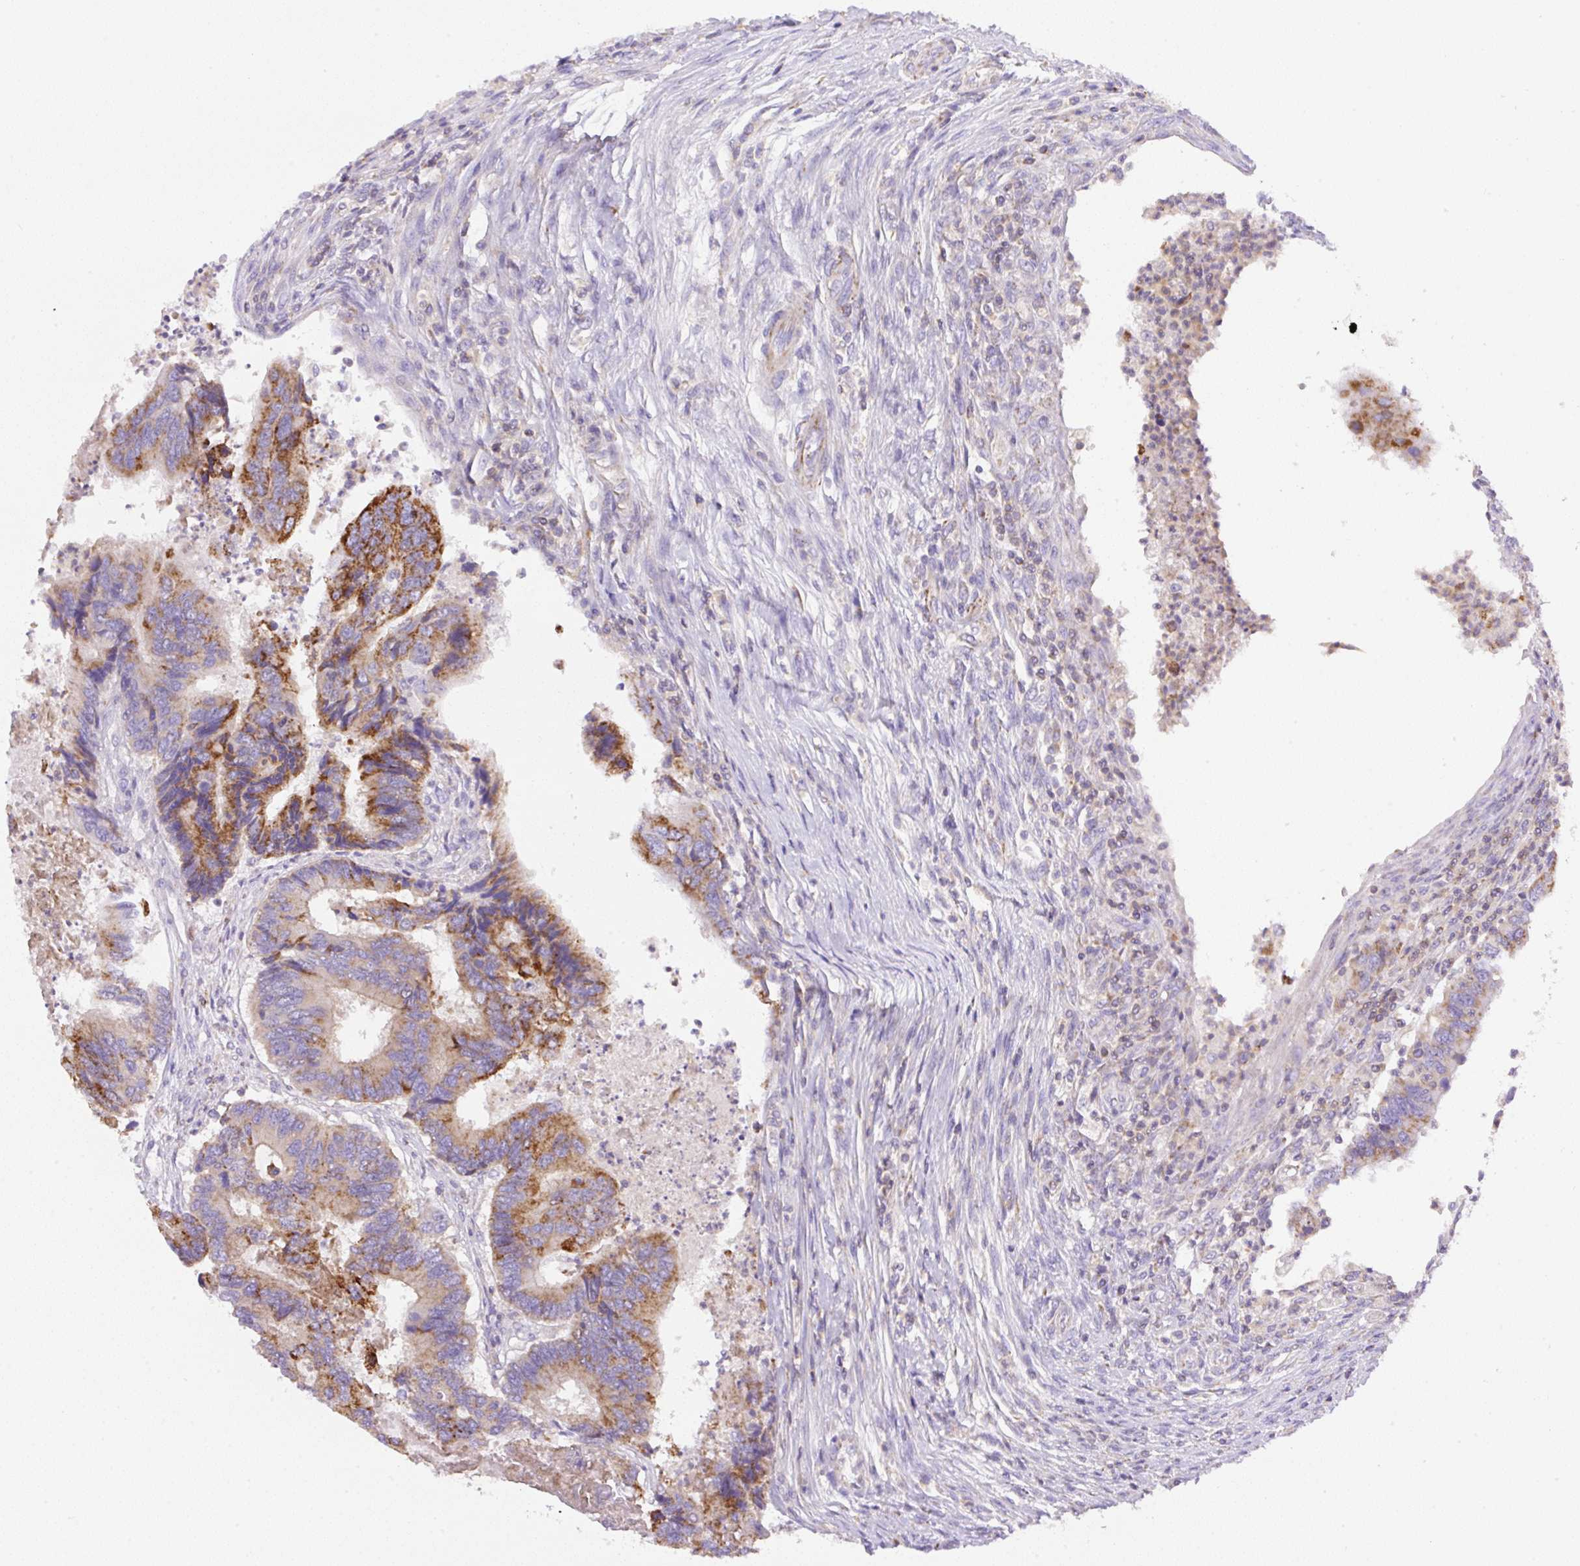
{"staining": {"intensity": "moderate", "quantity": "25%-75%", "location": "cytoplasmic/membranous"}, "tissue": "colorectal cancer", "cell_type": "Tumor cells", "image_type": "cancer", "snomed": [{"axis": "morphology", "description": "Adenocarcinoma, NOS"}, {"axis": "topography", "description": "Colon"}], "caption": "Immunohistochemical staining of human colorectal adenocarcinoma shows medium levels of moderate cytoplasmic/membranous protein staining in about 25%-75% of tumor cells.", "gene": "NF1", "patient": {"sex": "female", "age": 67}}